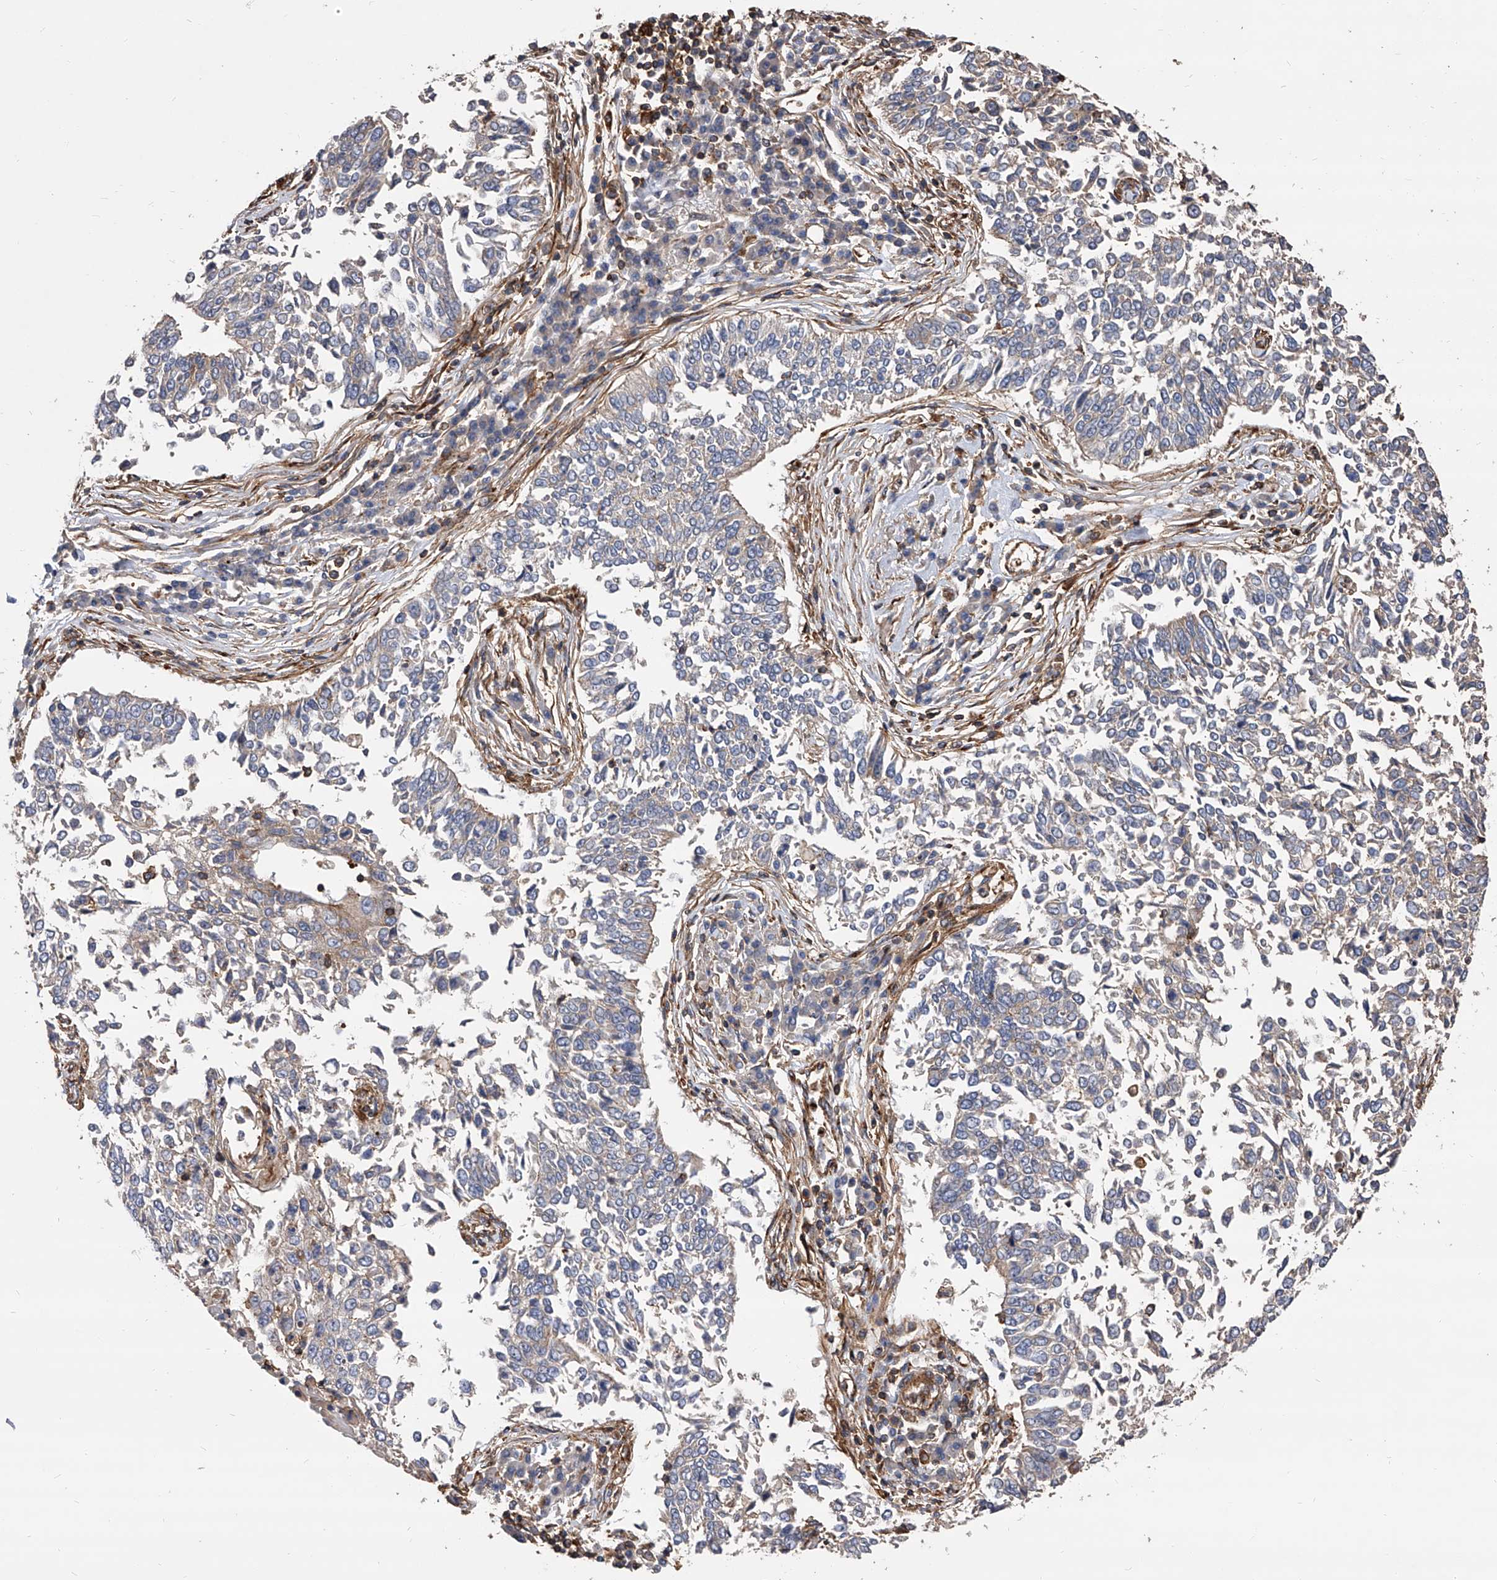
{"staining": {"intensity": "negative", "quantity": "none", "location": "none"}, "tissue": "lung cancer", "cell_type": "Tumor cells", "image_type": "cancer", "snomed": [{"axis": "morphology", "description": "Normal tissue, NOS"}, {"axis": "morphology", "description": "Squamous cell carcinoma, NOS"}, {"axis": "topography", "description": "Cartilage tissue"}, {"axis": "topography", "description": "Bronchus"}, {"axis": "topography", "description": "Lung"}, {"axis": "topography", "description": "Peripheral nerve tissue"}], "caption": "Tumor cells show no significant protein positivity in lung squamous cell carcinoma.", "gene": "PISD", "patient": {"sex": "female", "age": 49}}